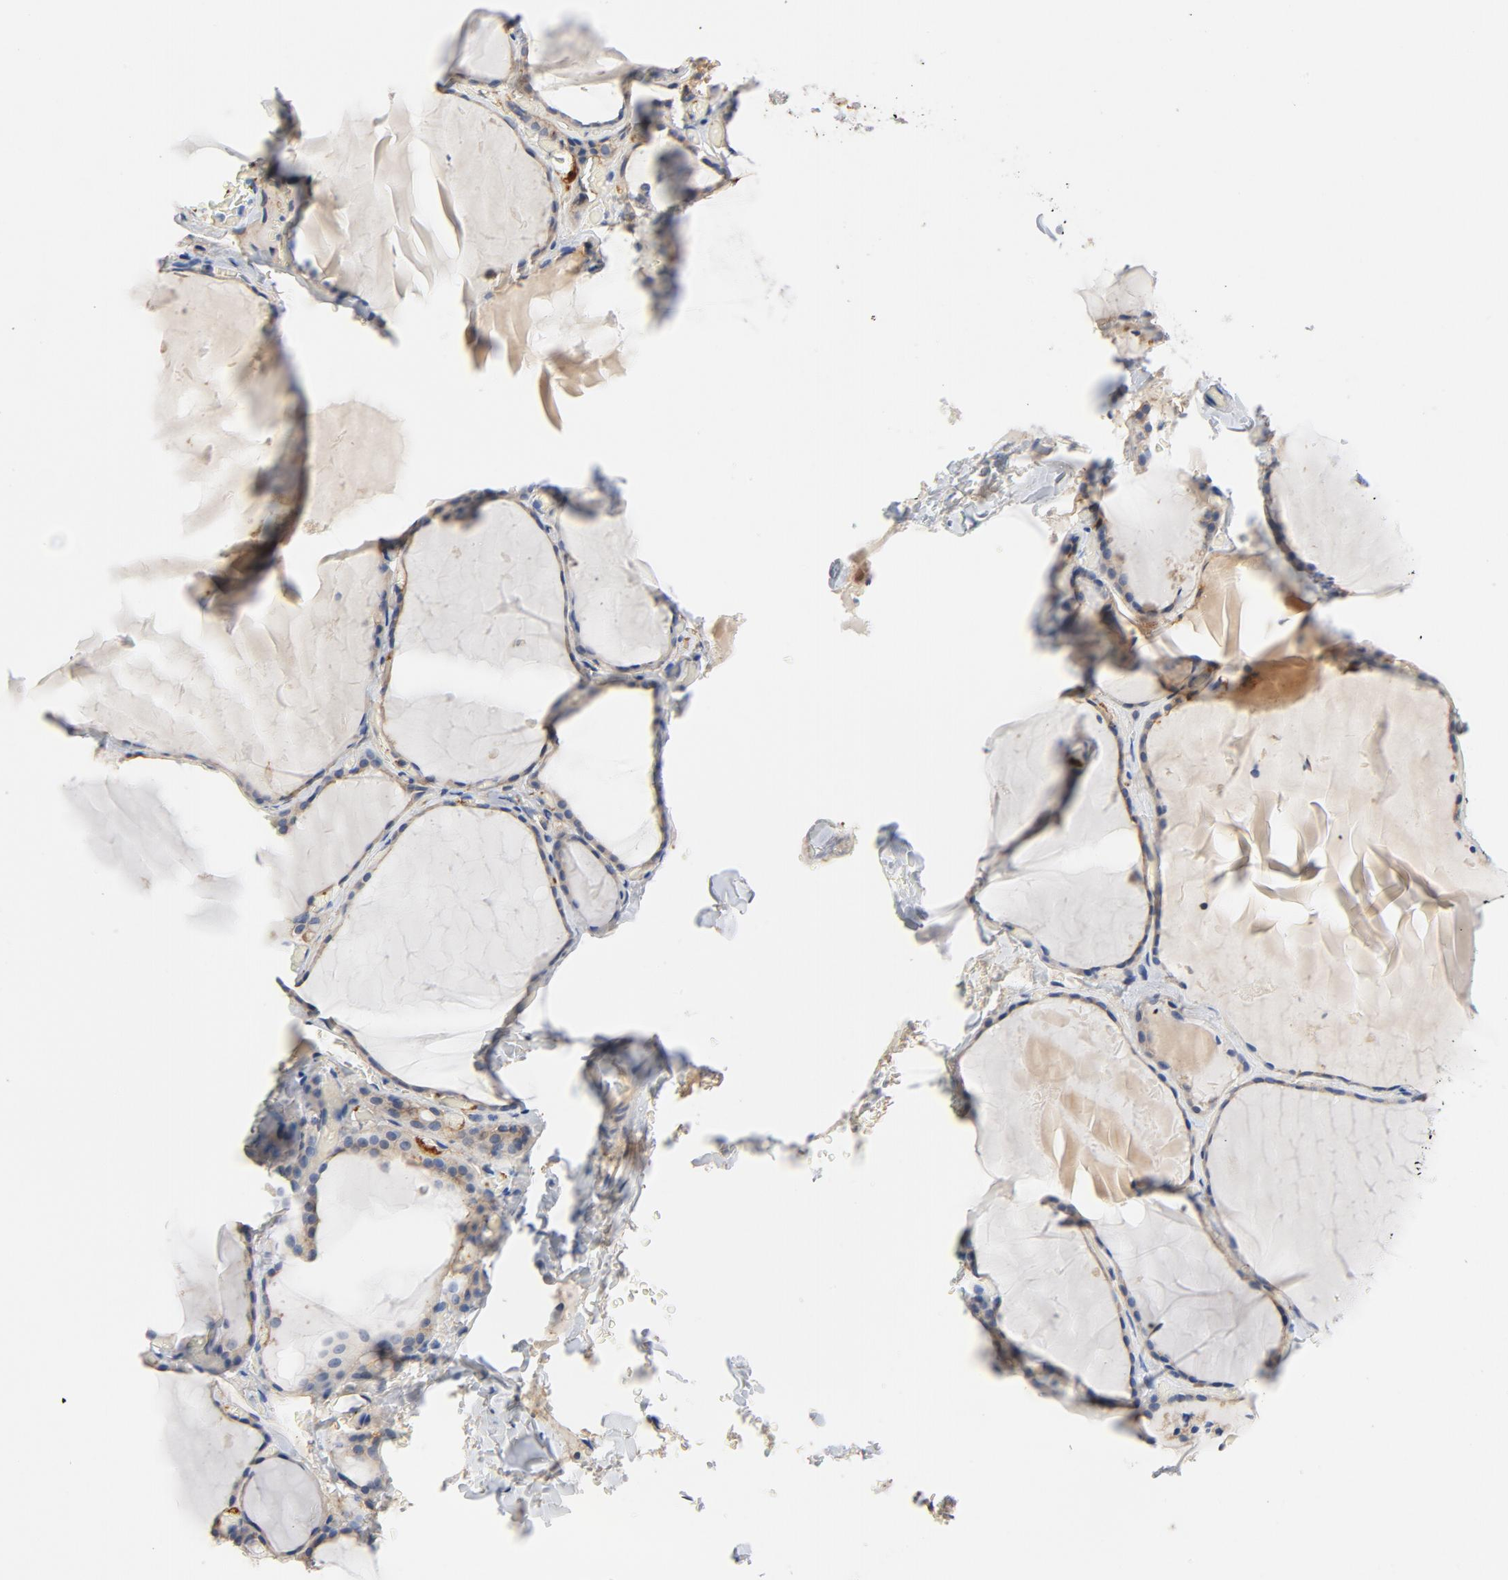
{"staining": {"intensity": "weak", "quantity": ">75%", "location": "cytoplasmic/membranous"}, "tissue": "thyroid gland", "cell_type": "Glandular cells", "image_type": "normal", "snomed": [{"axis": "morphology", "description": "Normal tissue, NOS"}, {"axis": "topography", "description": "Thyroid gland"}], "caption": "The micrograph exhibits immunohistochemical staining of benign thyroid gland. There is weak cytoplasmic/membranous positivity is appreciated in approximately >75% of glandular cells.", "gene": "SRC", "patient": {"sex": "female", "age": 22}}